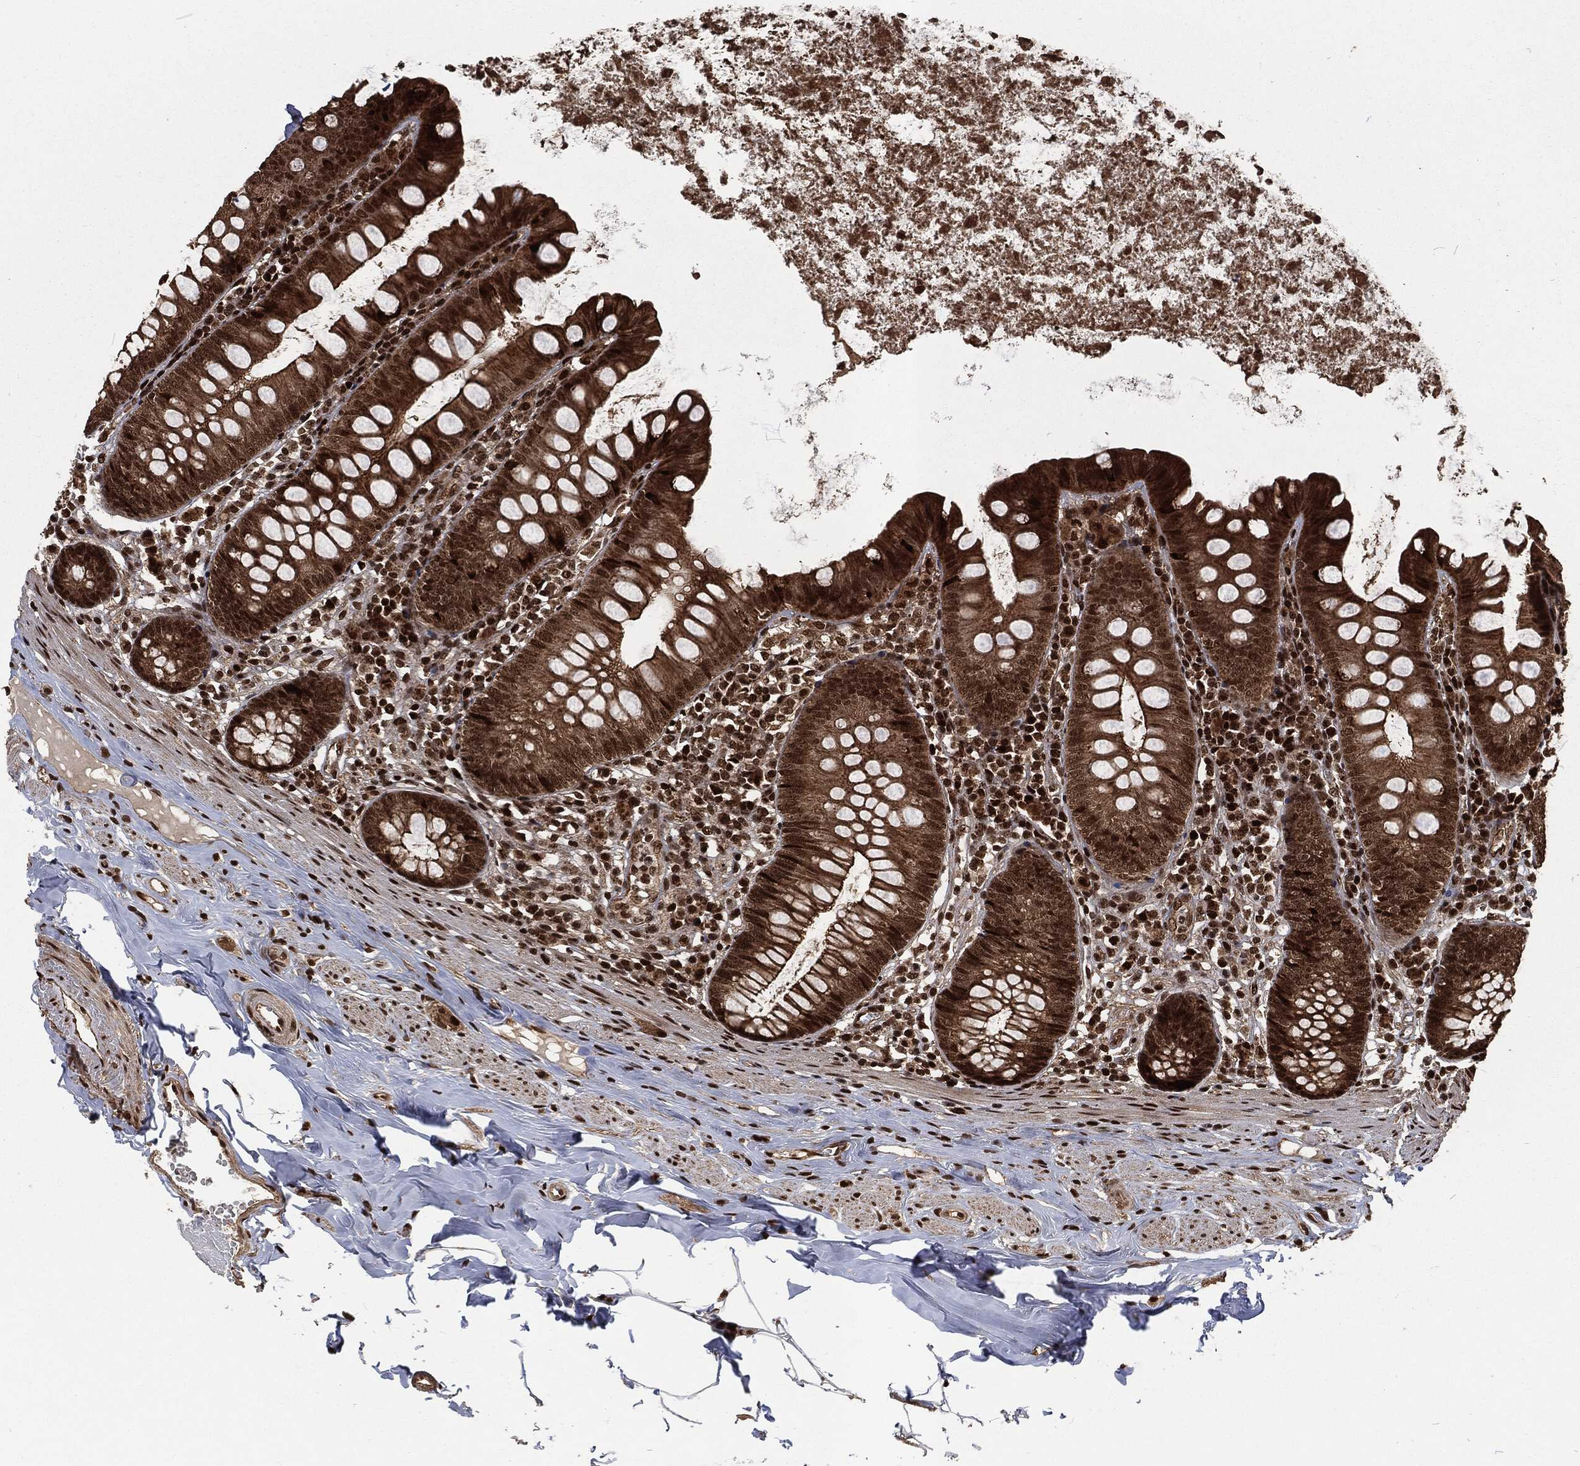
{"staining": {"intensity": "strong", "quantity": "25%-75%", "location": "cytoplasmic/membranous,nuclear"}, "tissue": "appendix", "cell_type": "Glandular cells", "image_type": "normal", "snomed": [{"axis": "morphology", "description": "Normal tissue, NOS"}, {"axis": "topography", "description": "Appendix"}], "caption": "A high-resolution photomicrograph shows IHC staining of benign appendix, which demonstrates strong cytoplasmic/membranous,nuclear positivity in about 25%-75% of glandular cells.", "gene": "NGRN", "patient": {"sex": "female", "age": 82}}